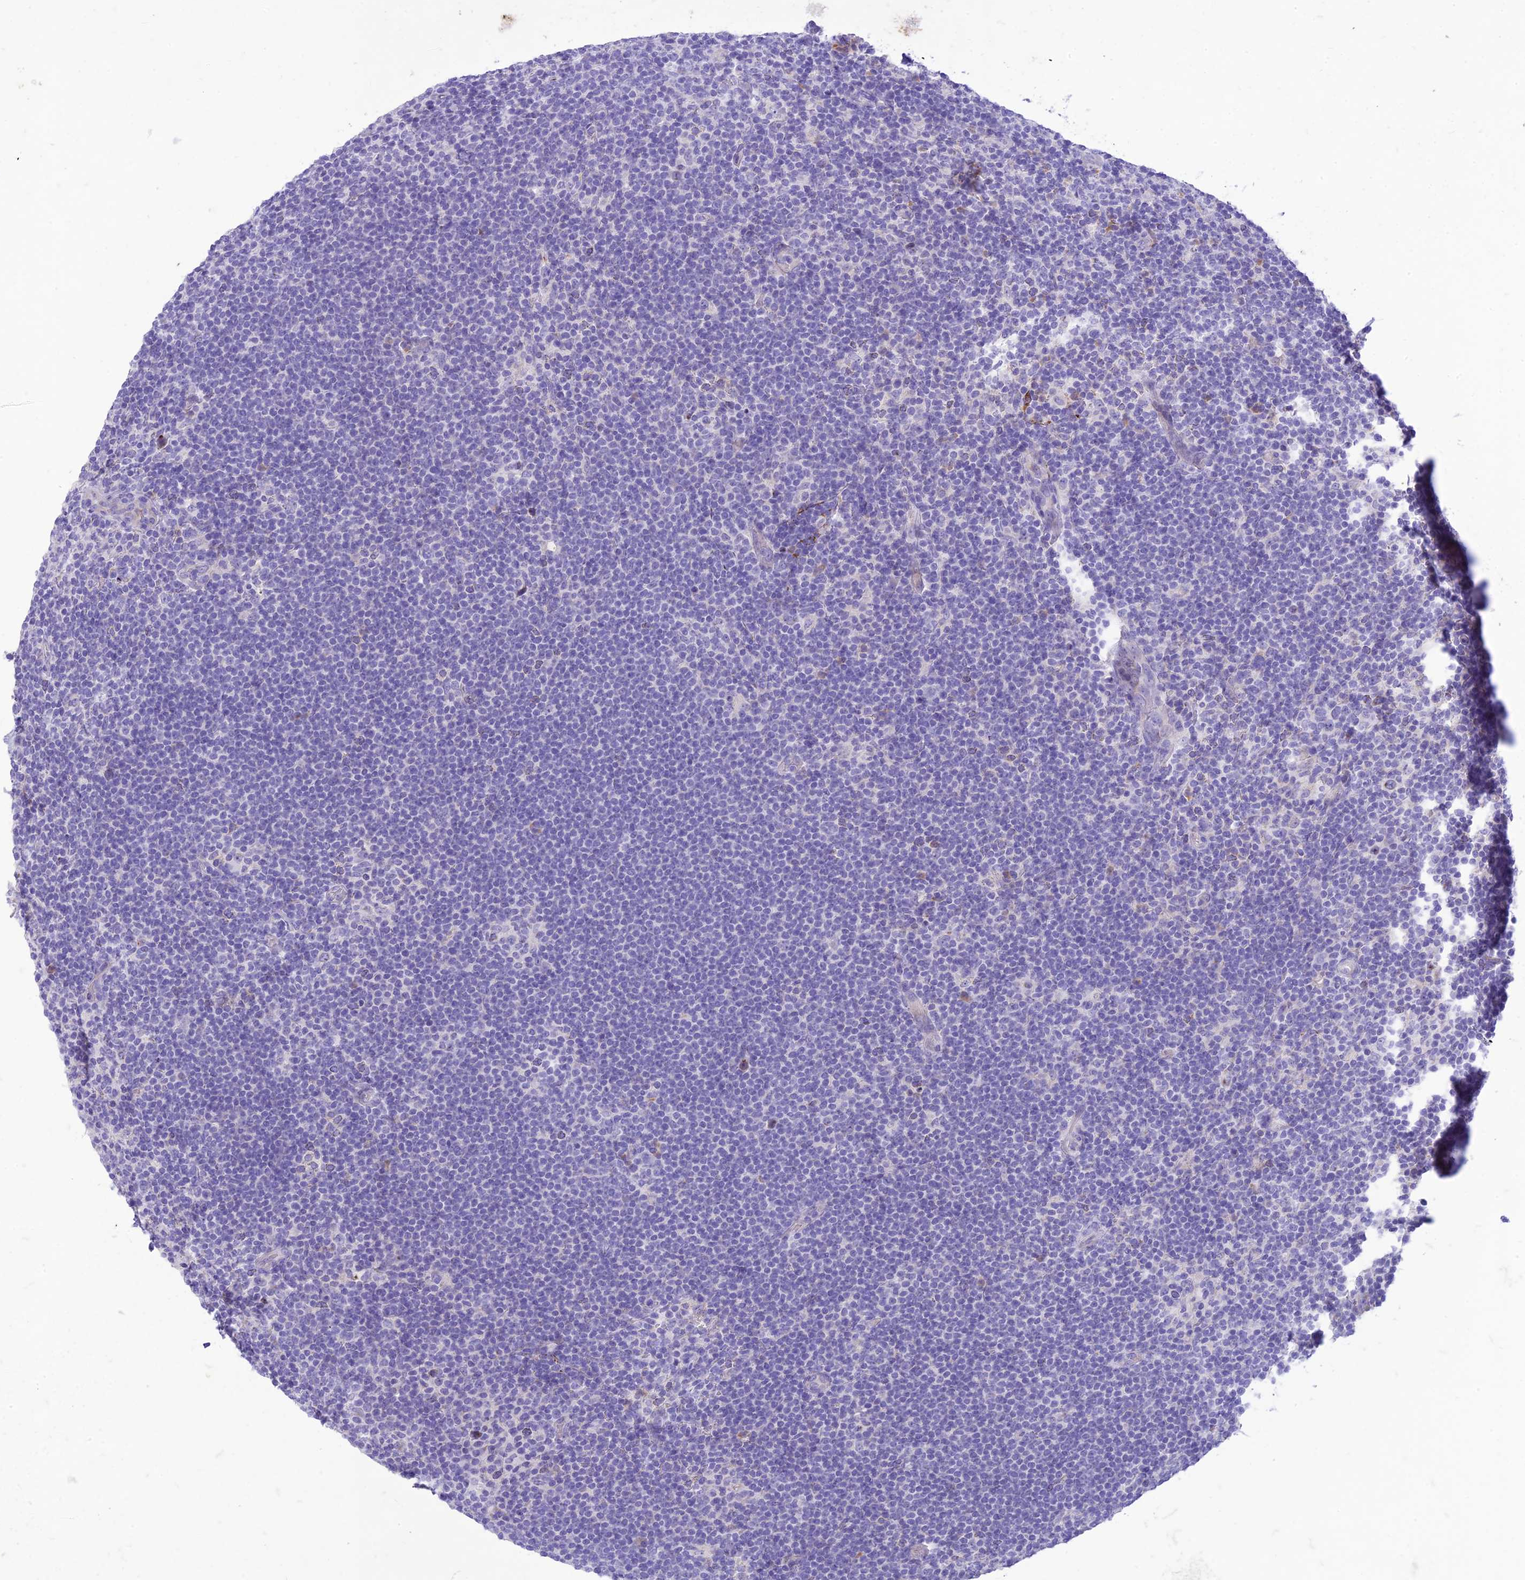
{"staining": {"intensity": "negative", "quantity": "none", "location": "none"}, "tissue": "lymphoma", "cell_type": "Tumor cells", "image_type": "cancer", "snomed": [{"axis": "morphology", "description": "Hodgkin's disease, NOS"}, {"axis": "topography", "description": "Lymph node"}], "caption": "Tumor cells are negative for protein expression in human Hodgkin's disease. (Immunohistochemistry, brightfield microscopy, high magnification).", "gene": "SLC13A5", "patient": {"sex": "female", "age": 57}}